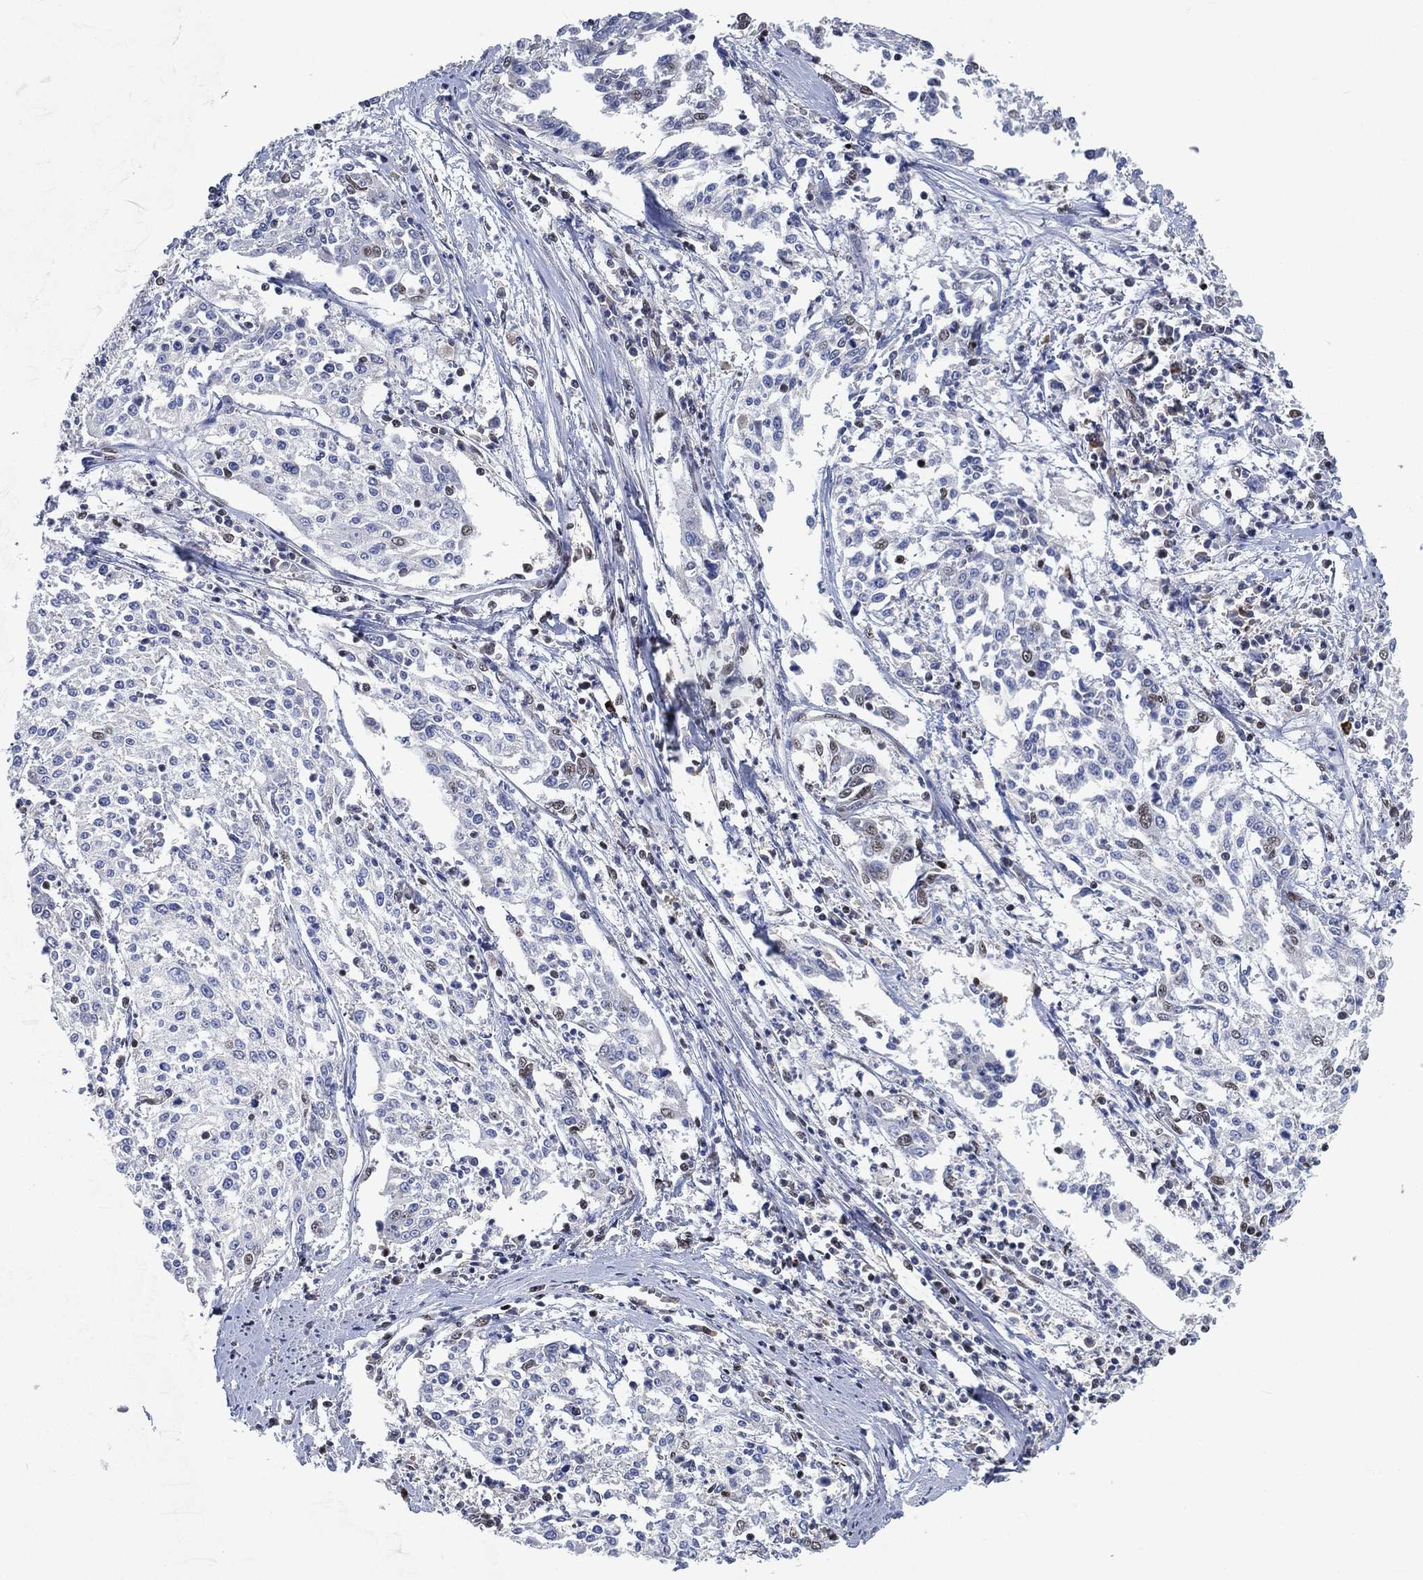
{"staining": {"intensity": "weak", "quantity": "<25%", "location": "nuclear"}, "tissue": "cervical cancer", "cell_type": "Tumor cells", "image_type": "cancer", "snomed": [{"axis": "morphology", "description": "Squamous cell carcinoma, NOS"}, {"axis": "topography", "description": "Cervix"}], "caption": "Histopathology image shows no significant protein staining in tumor cells of cervical squamous cell carcinoma.", "gene": "YLPM1", "patient": {"sex": "female", "age": 41}}